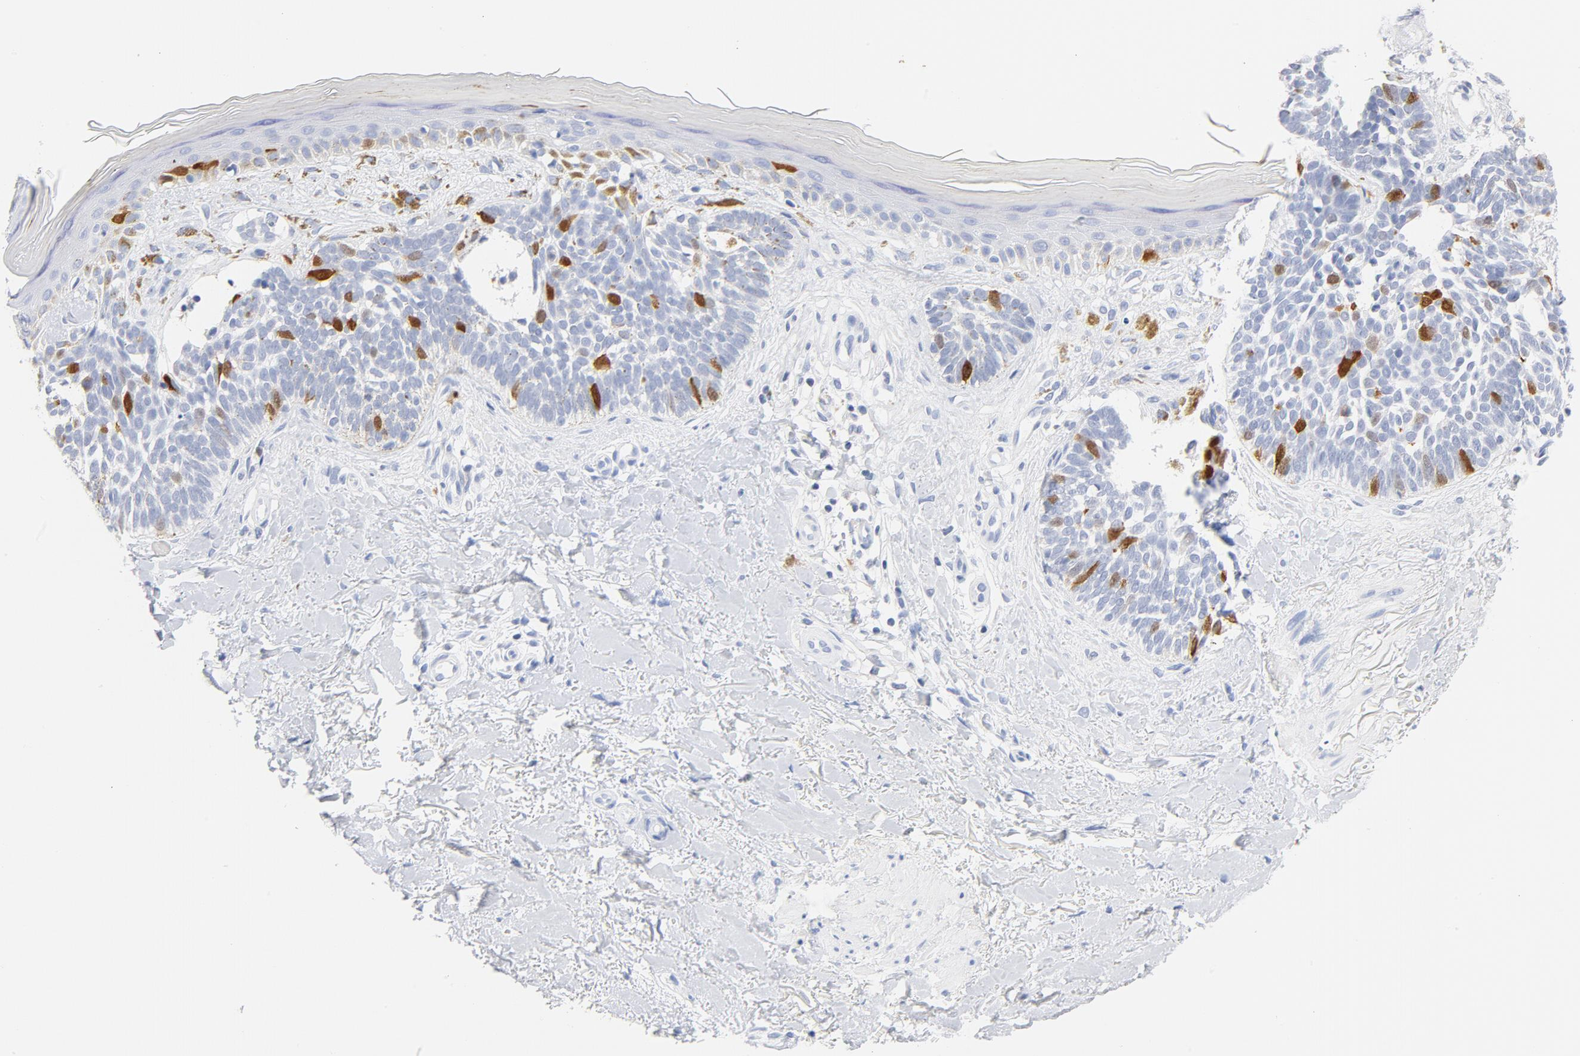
{"staining": {"intensity": "strong", "quantity": "<25%", "location": "nuclear"}, "tissue": "skin cancer", "cell_type": "Tumor cells", "image_type": "cancer", "snomed": [{"axis": "morphology", "description": "Normal tissue, NOS"}, {"axis": "morphology", "description": "Basal cell carcinoma"}, {"axis": "topography", "description": "Skin"}], "caption": "A micrograph of human basal cell carcinoma (skin) stained for a protein reveals strong nuclear brown staining in tumor cells. Nuclei are stained in blue.", "gene": "CDC20", "patient": {"sex": "female", "age": 58}}